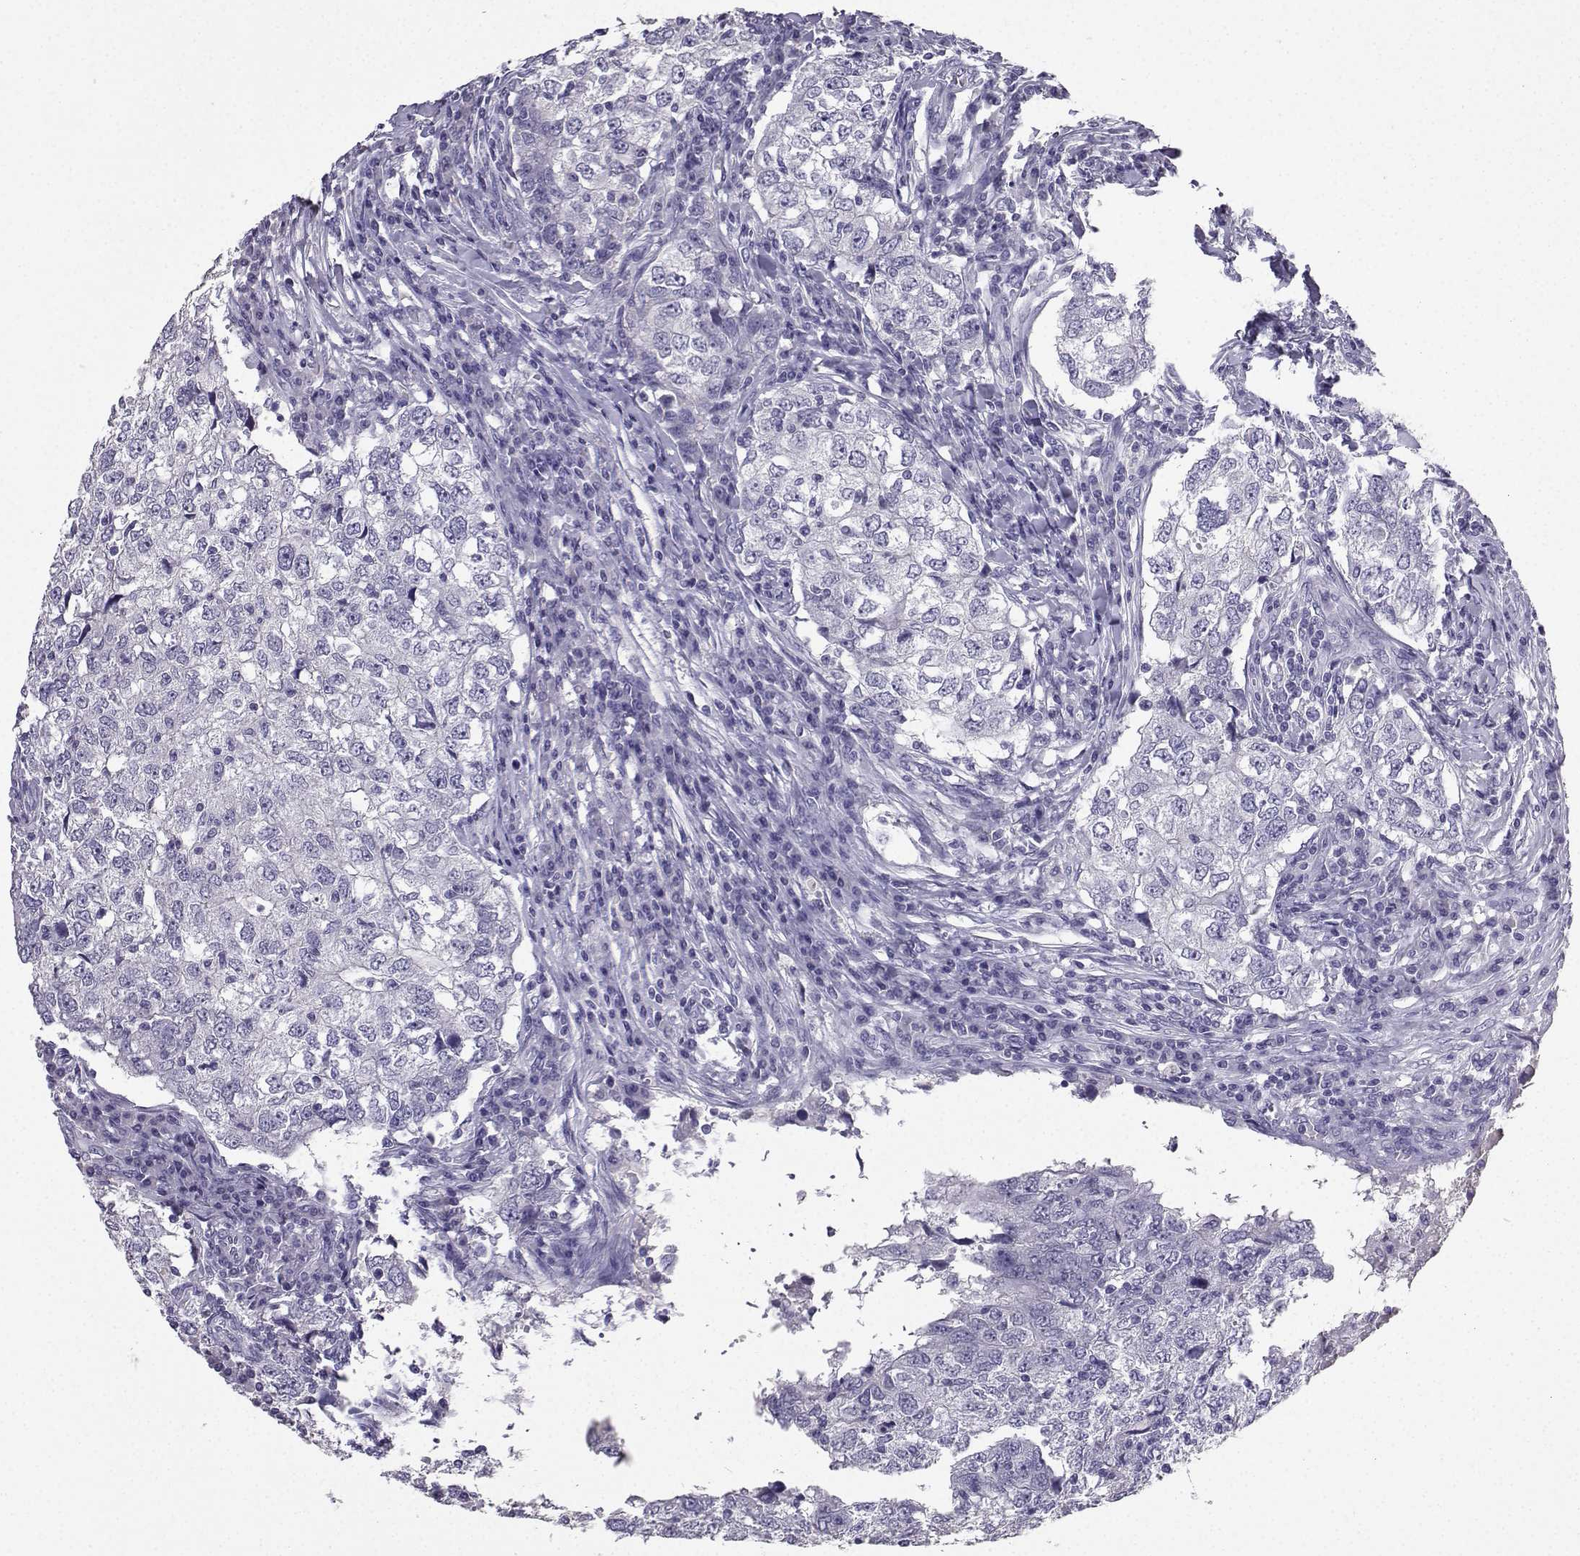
{"staining": {"intensity": "negative", "quantity": "none", "location": "none"}, "tissue": "breast cancer", "cell_type": "Tumor cells", "image_type": "cancer", "snomed": [{"axis": "morphology", "description": "Duct carcinoma"}, {"axis": "topography", "description": "Breast"}], "caption": "Tumor cells show no significant positivity in invasive ductal carcinoma (breast). (DAB IHC with hematoxylin counter stain).", "gene": "SPAG11B", "patient": {"sex": "female", "age": 30}}